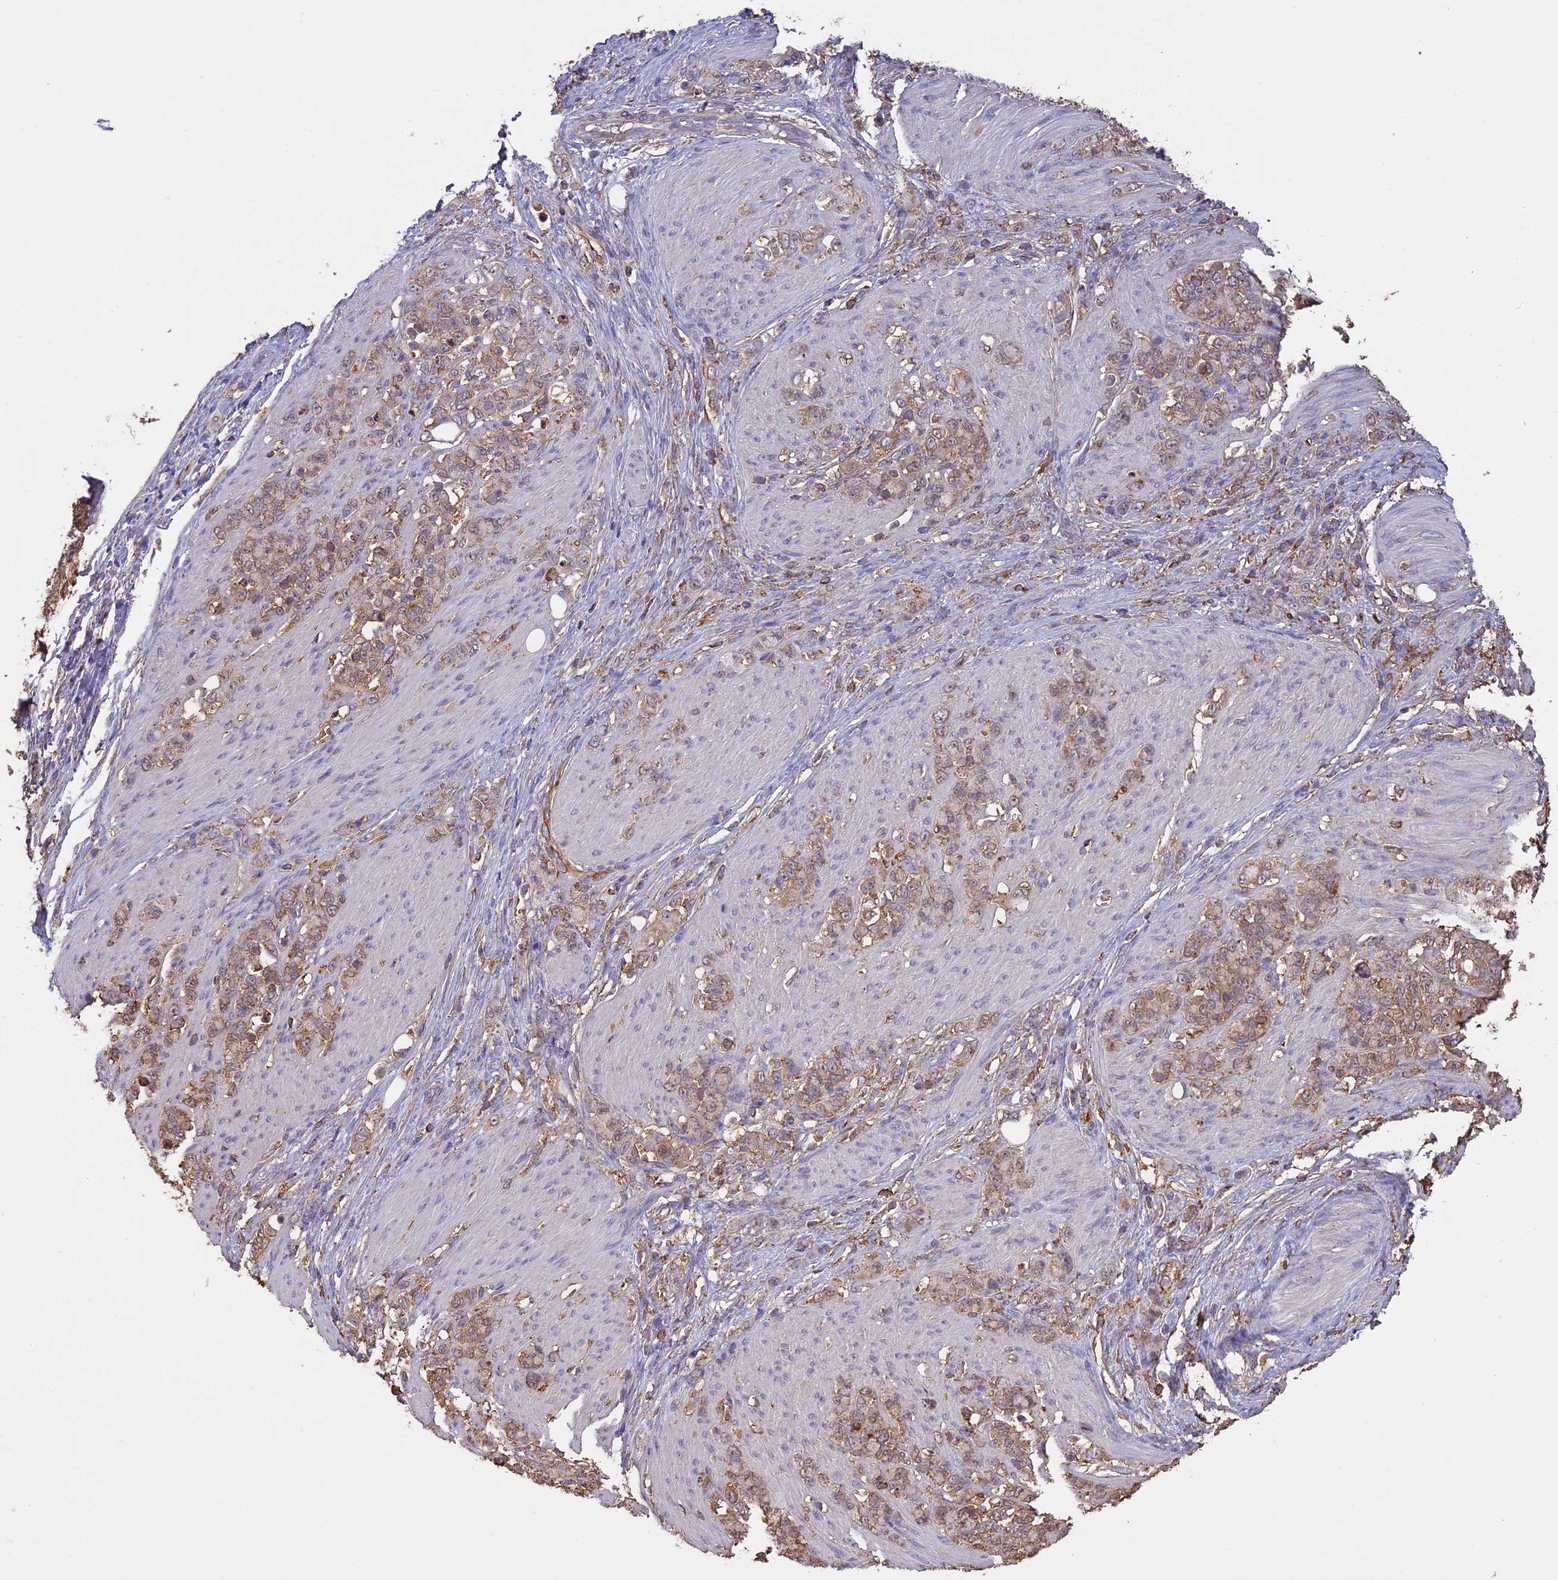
{"staining": {"intensity": "weak", "quantity": ">75%", "location": "cytoplasmic/membranous"}, "tissue": "stomach cancer", "cell_type": "Tumor cells", "image_type": "cancer", "snomed": [{"axis": "morphology", "description": "Adenocarcinoma, NOS"}, {"axis": "topography", "description": "Stomach"}], "caption": "DAB immunohistochemical staining of human adenocarcinoma (stomach) shows weak cytoplasmic/membranous protein expression in approximately >75% of tumor cells. Using DAB (3,3'-diaminobenzidine) (brown) and hematoxylin (blue) stains, captured at high magnification using brightfield microscopy.", "gene": "ARHGAP19", "patient": {"sex": "female", "age": 79}}